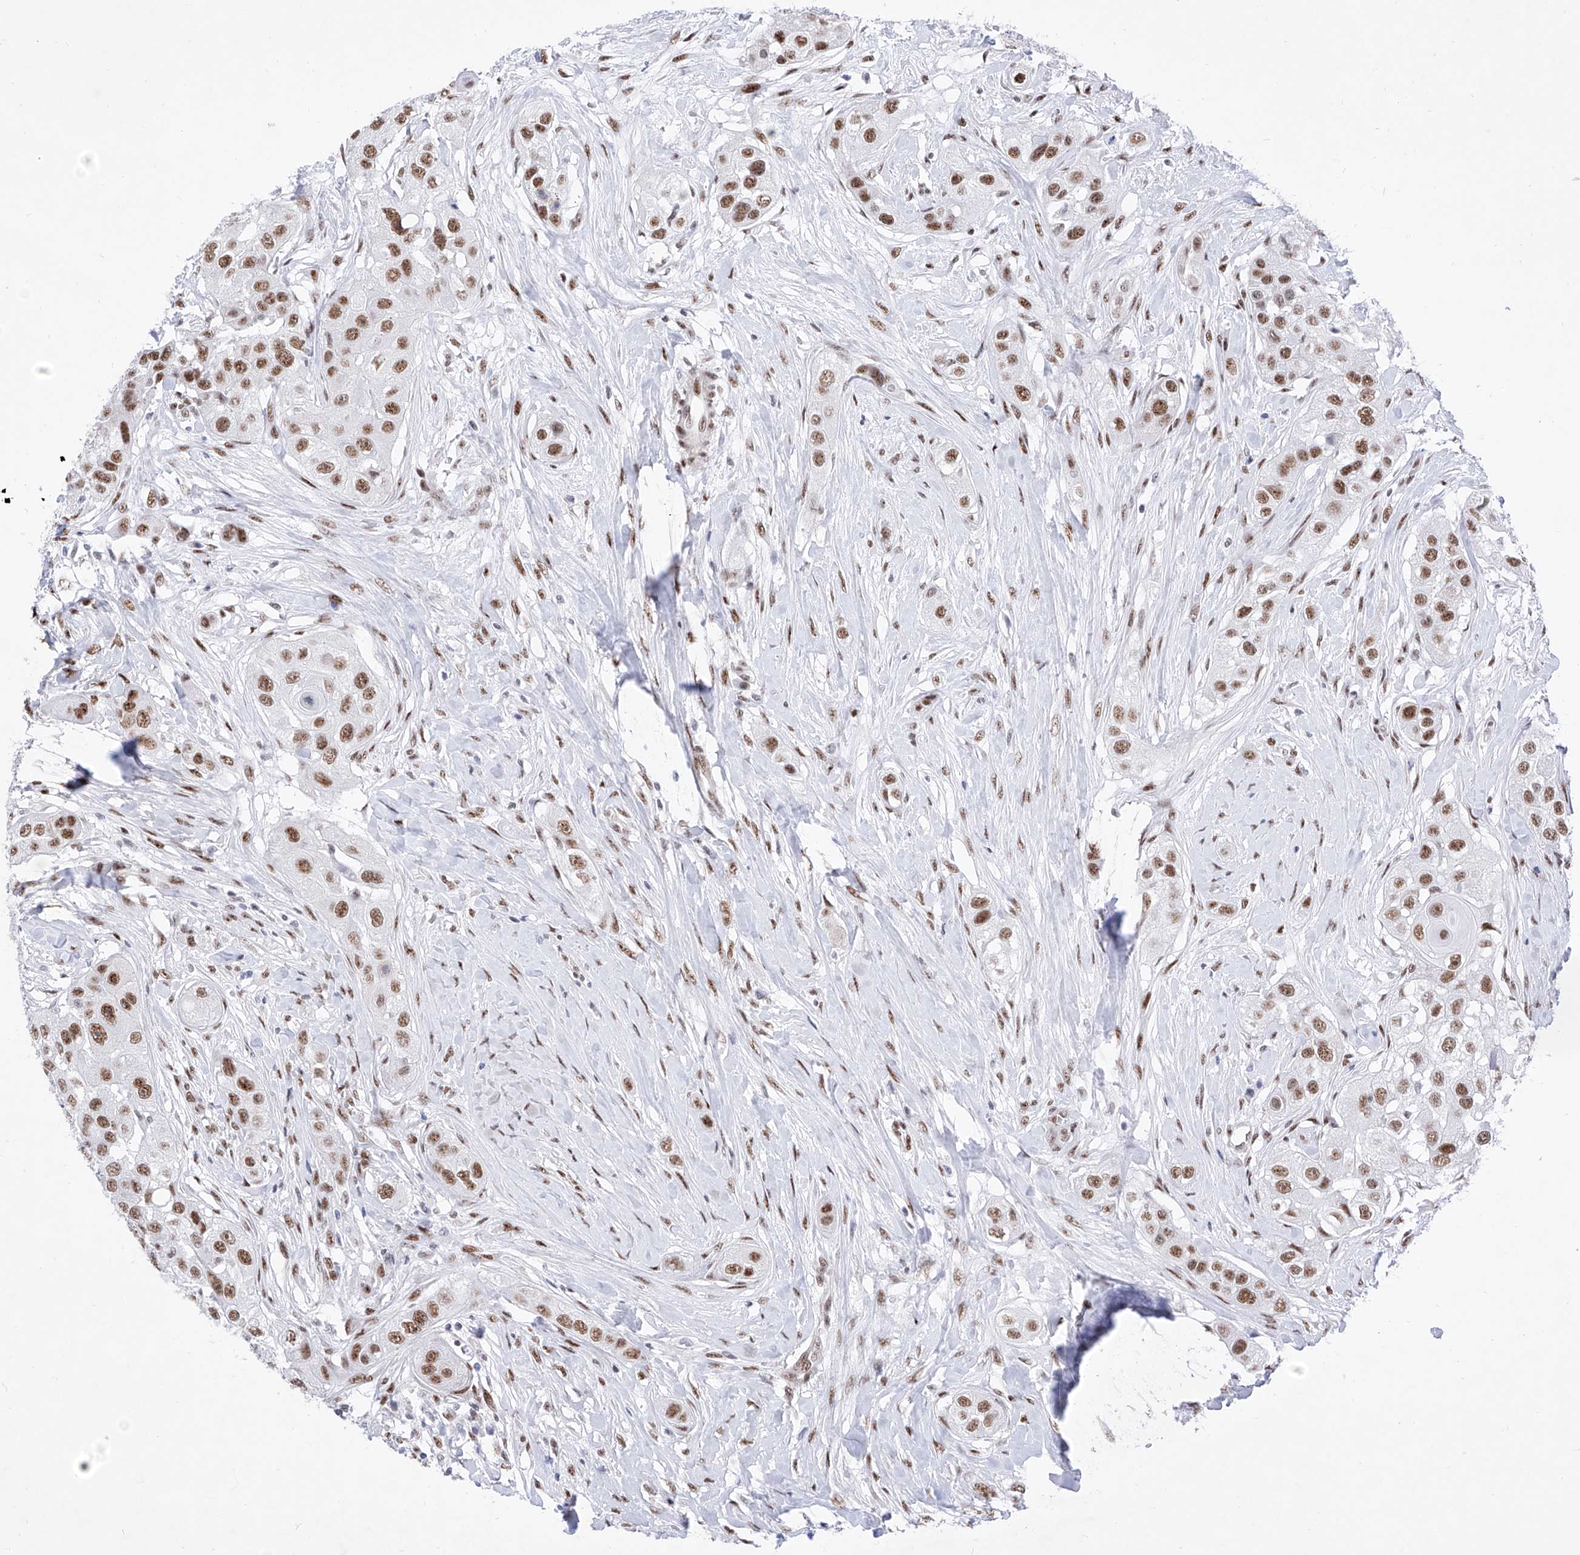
{"staining": {"intensity": "moderate", "quantity": ">75%", "location": "nuclear"}, "tissue": "head and neck cancer", "cell_type": "Tumor cells", "image_type": "cancer", "snomed": [{"axis": "morphology", "description": "Normal tissue, NOS"}, {"axis": "morphology", "description": "Squamous cell carcinoma, NOS"}, {"axis": "topography", "description": "Skeletal muscle"}, {"axis": "topography", "description": "Head-Neck"}], "caption": "A medium amount of moderate nuclear positivity is present in approximately >75% of tumor cells in head and neck cancer (squamous cell carcinoma) tissue.", "gene": "ATN1", "patient": {"sex": "male", "age": 51}}